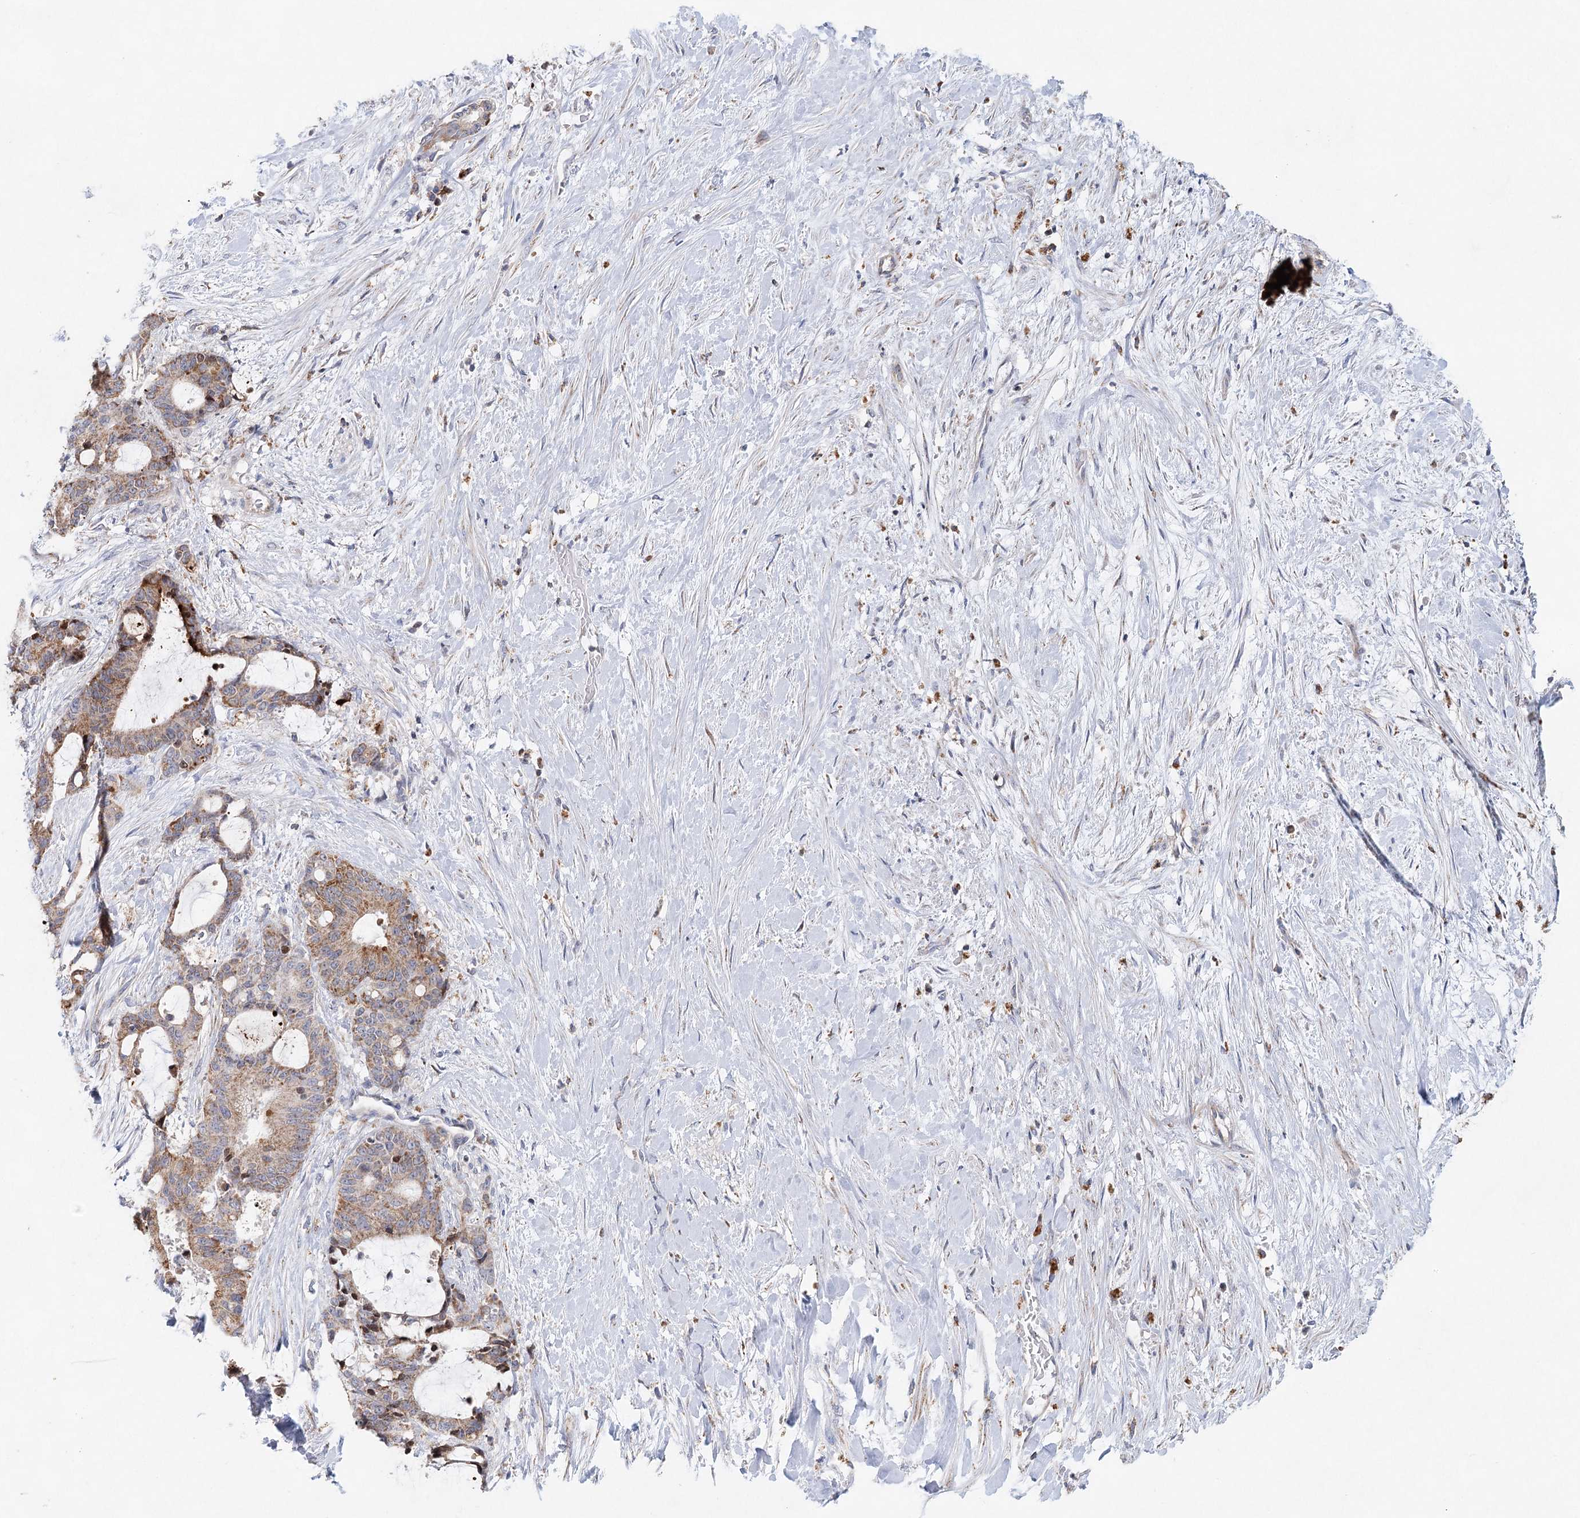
{"staining": {"intensity": "moderate", "quantity": ">75%", "location": "cytoplasmic/membranous"}, "tissue": "liver cancer", "cell_type": "Tumor cells", "image_type": "cancer", "snomed": [{"axis": "morphology", "description": "Normal tissue, NOS"}, {"axis": "morphology", "description": "Cholangiocarcinoma"}, {"axis": "topography", "description": "Liver"}, {"axis": "topography", "description": "Peripheral nerve tissue"}], "caption": "The photomicrograph exhibits immunohistochemical staining of liver cancer (cholangiocarcinoma). There is moderate cytoplasmic/membranous positivity is appreciated in approximately >75% of tumor cells.", "gene": "XPO6", "patient": {"sex": "female", "age": 73}}